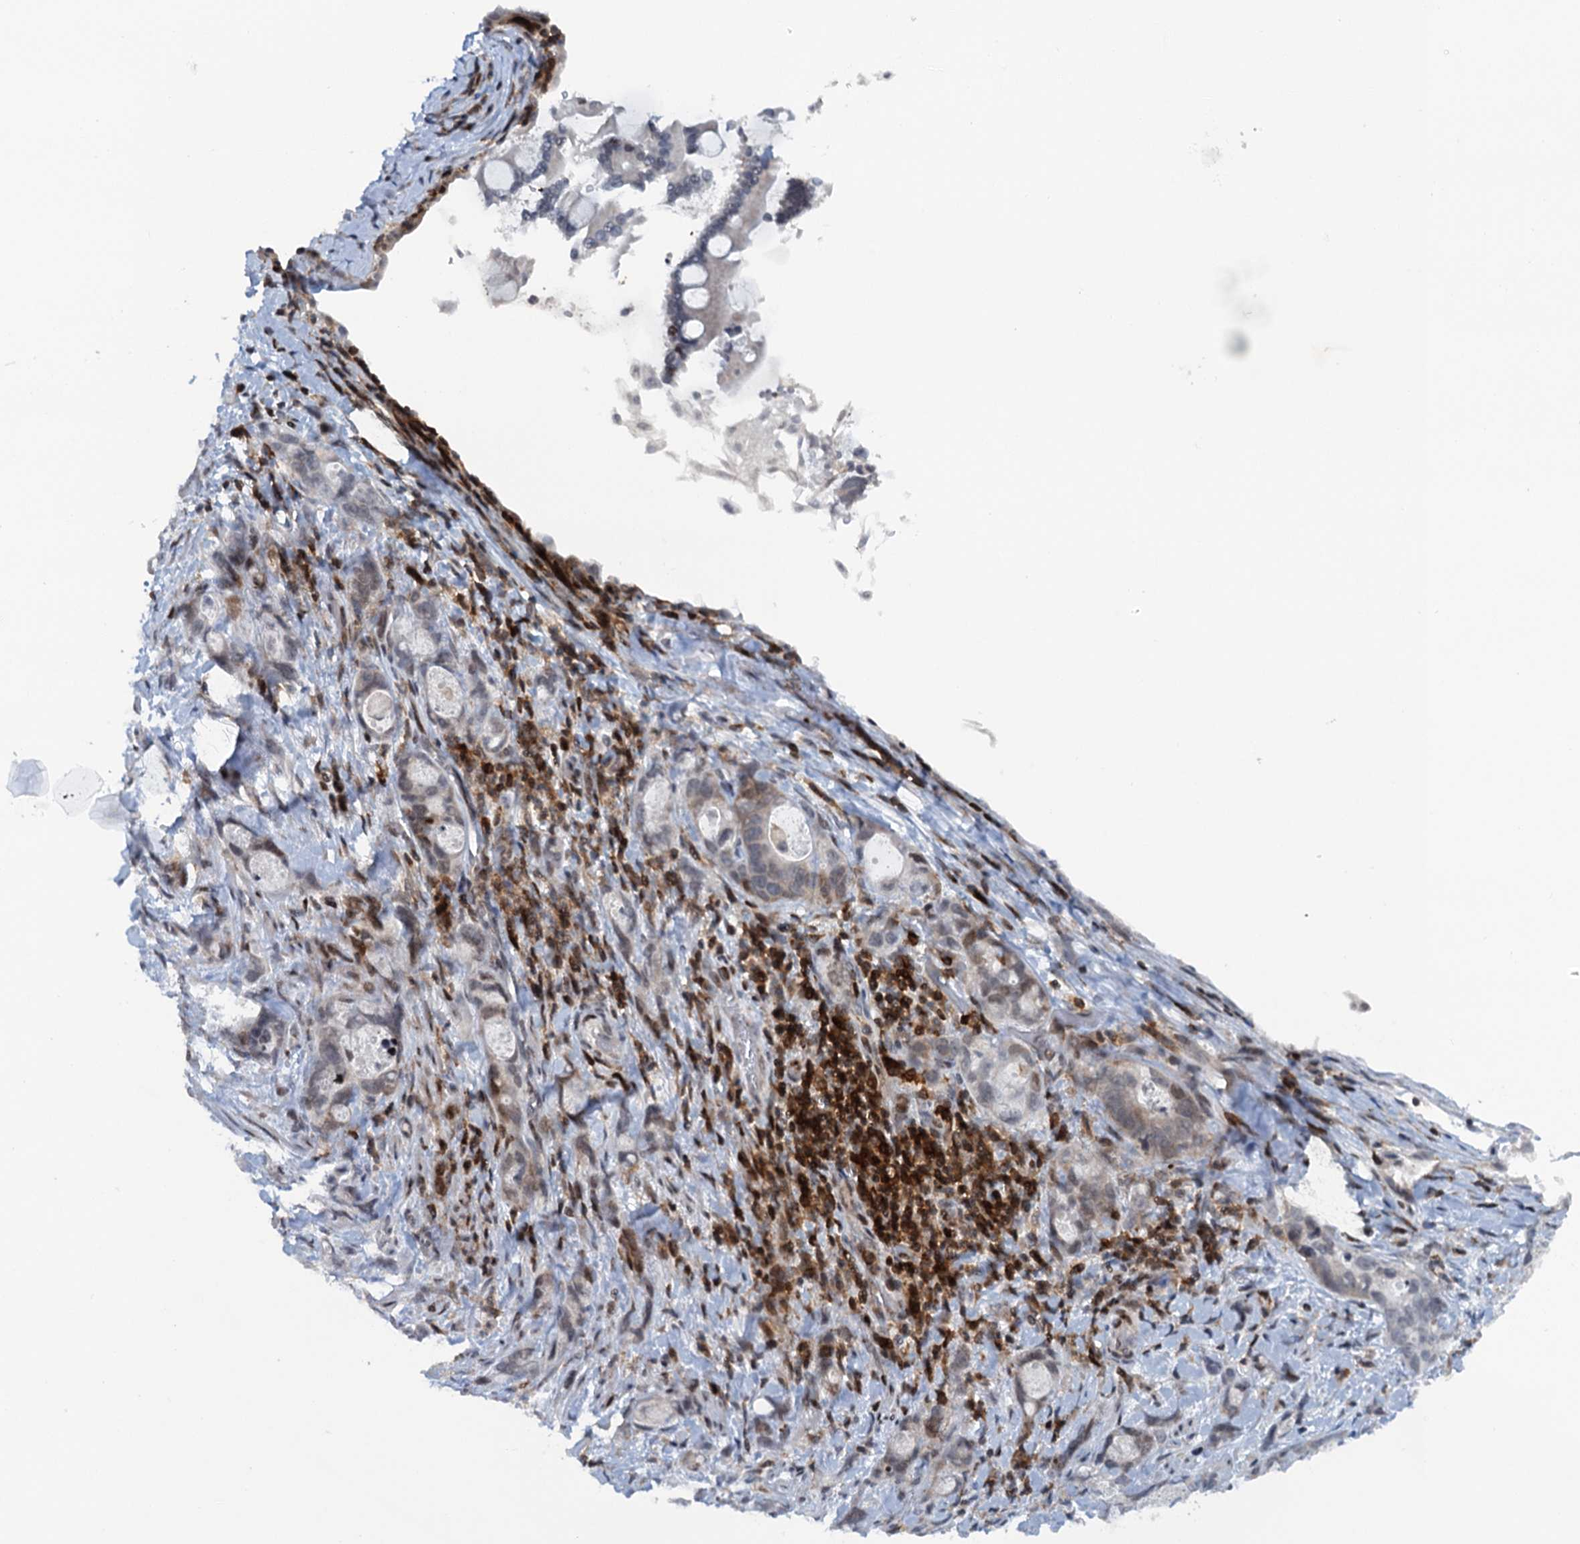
{"staining": {"intensity": "weak", "quantity": "<25%", "location": "cytoplasmic/membranous"}, "tissue": "stomach cancer", "cell_type": "Tumor cells", "image_type": "cancer", "snomed": [{"axis": "morphology", "description": "Normal tissue, NOS"}, {"axis": "morphology", "description": "Adenocarcinoma, NOS"}, {"axis": "topography", "description": "Stomach"}], "caption": "High power microscopy photomicrograph of an IHC micrograph of stomach adenocarcinoma, revealing no significant staining in tumor cells. The staining is performed using DAB brown chromogen with nuclei counter-stained in using hematoxylin.", "gene": "FYB1", "patient": {"sex": "female", "age": 89}}